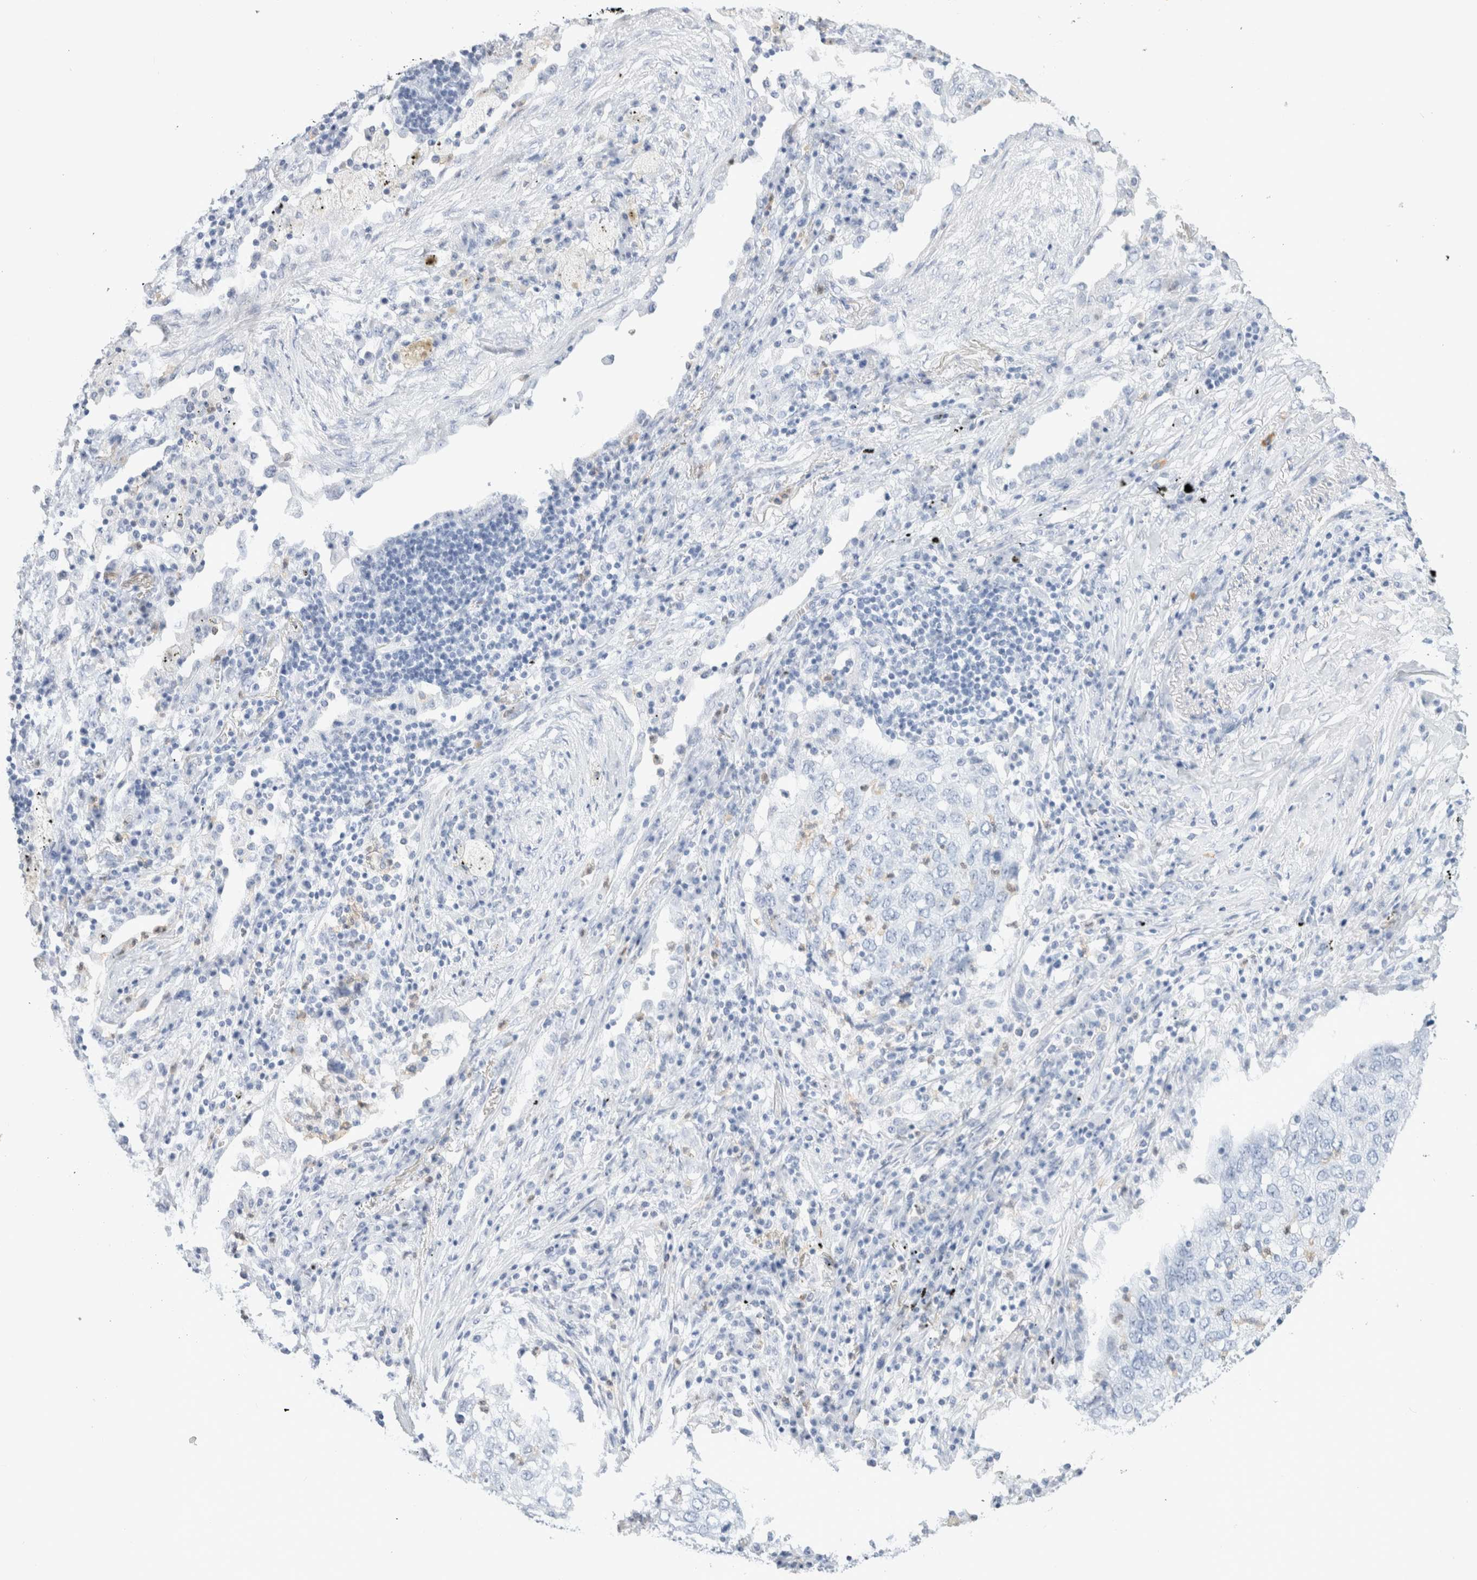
{"staining": {"intensity": "negative", "quantity": "none", "location": "none"}, "tissue": "lung cancer", "cell_type": "Tumor cells", "image_type": "cancer", "snomed": [{"axis": "morphology", "description": "Squamous cell carcinoma, NOS"}, {"axis": "topography", "description": "Lung"}], "caption": "DAB (3,3'-diaminobenzidine) immunohistochemical staining of human lung cancer reveals no significant positivity in tumor cells.", "gene": "ARG1", "patient": {"sex": "female", "age": 63}}